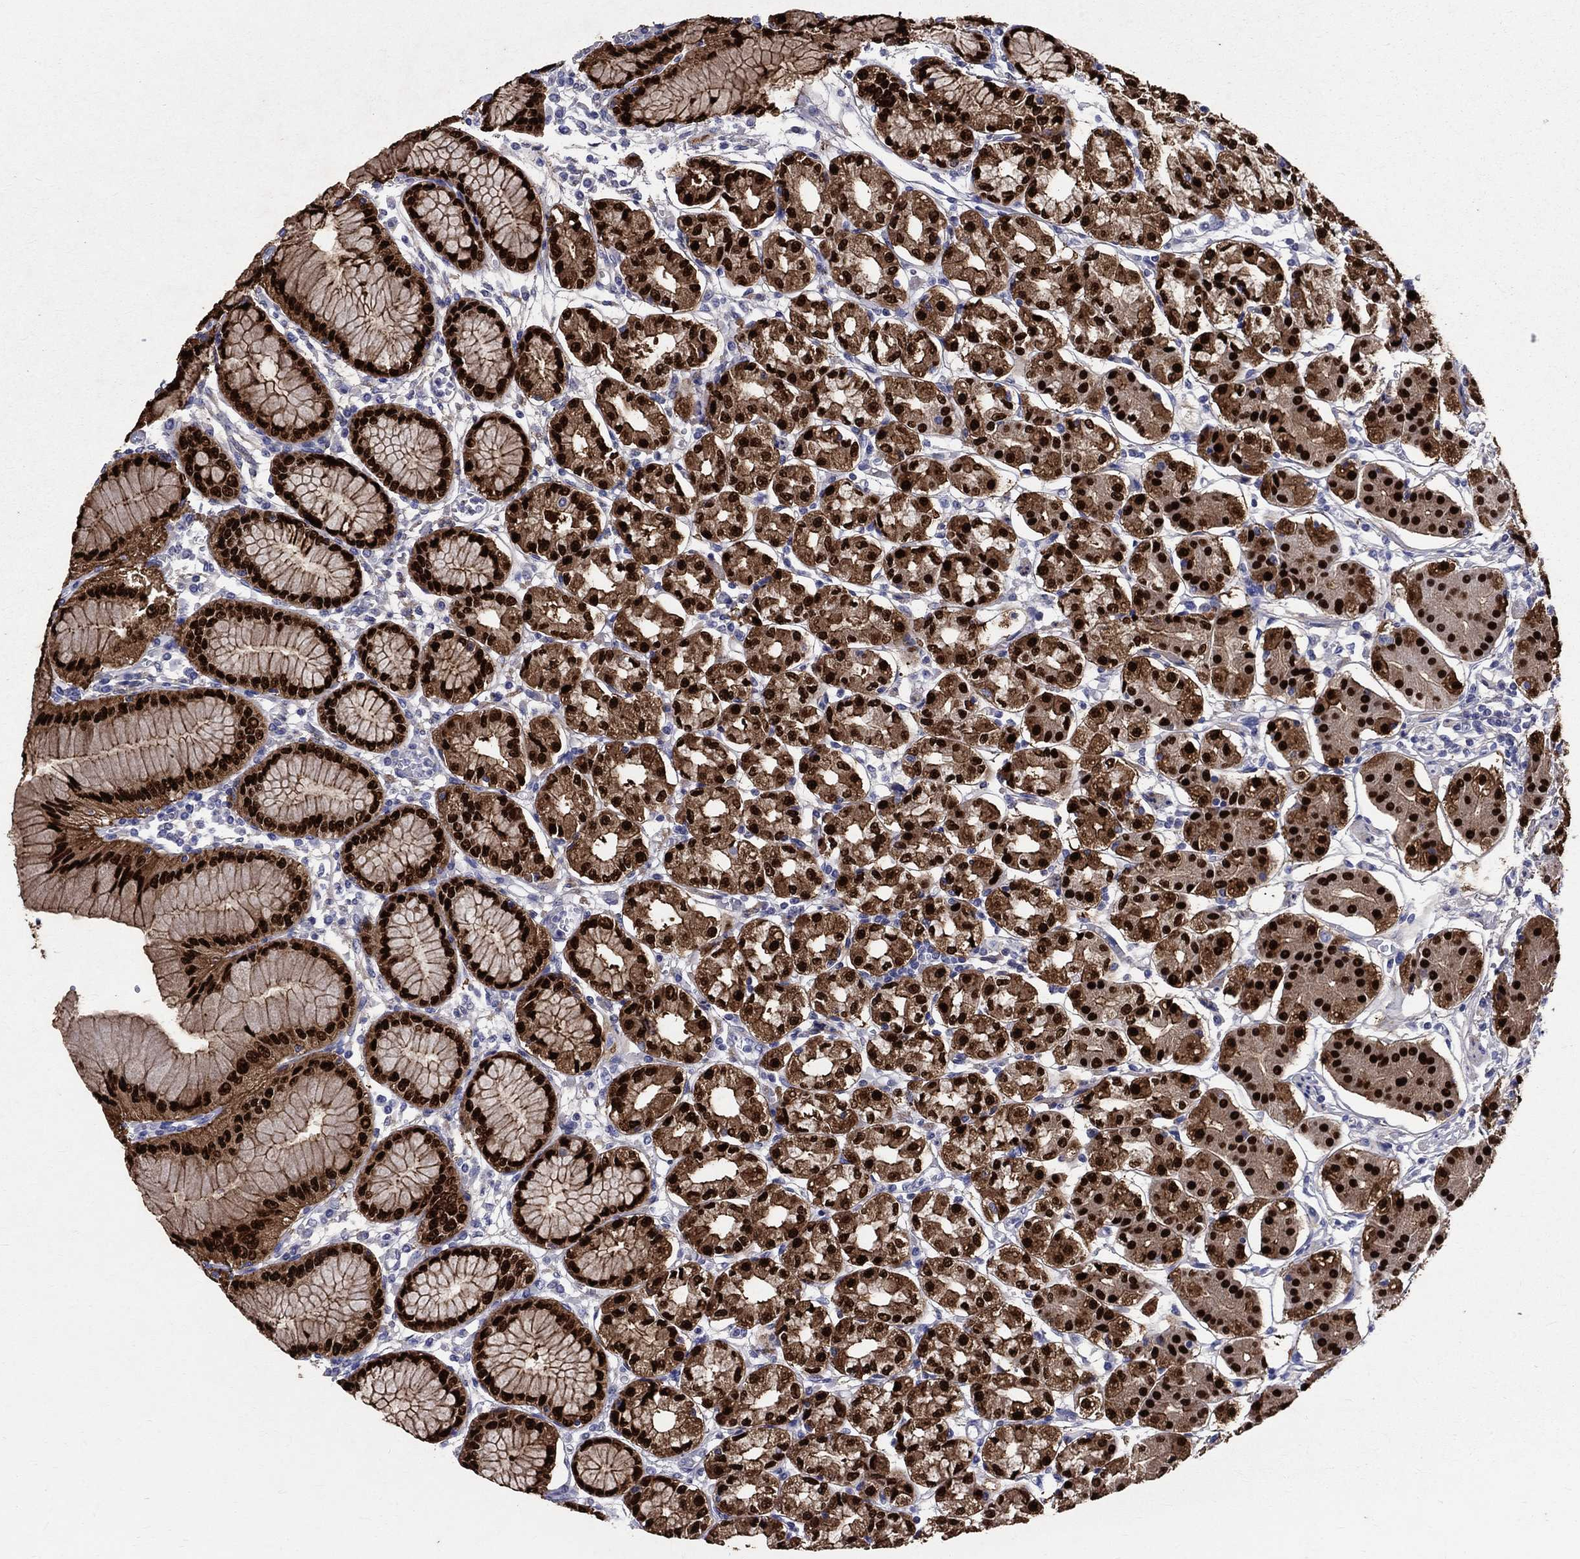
{"staining": {"intensity": "strong", "quantity": ">75%", "location": "cytoplasmic/membranous,nuclear"}, "tissue": "stomach", "cell_type": "Glandular cells", "image_type": "normal", "snomed": [{"axis": "morphology", "description": "Normal tissue, NOS"}, {"axis": "topography", "description": "Skeletal muscle"}, {"axis": "topography", "description": "Stomach"}], "caption": "Stomach stained for a protein (brown) reveals strong cytoplasmic/membranous,nuclear positive expression in about >75% of glandular cells.", "gene": "ANXA10", "patient": {"sex": "female", "age": 57}}